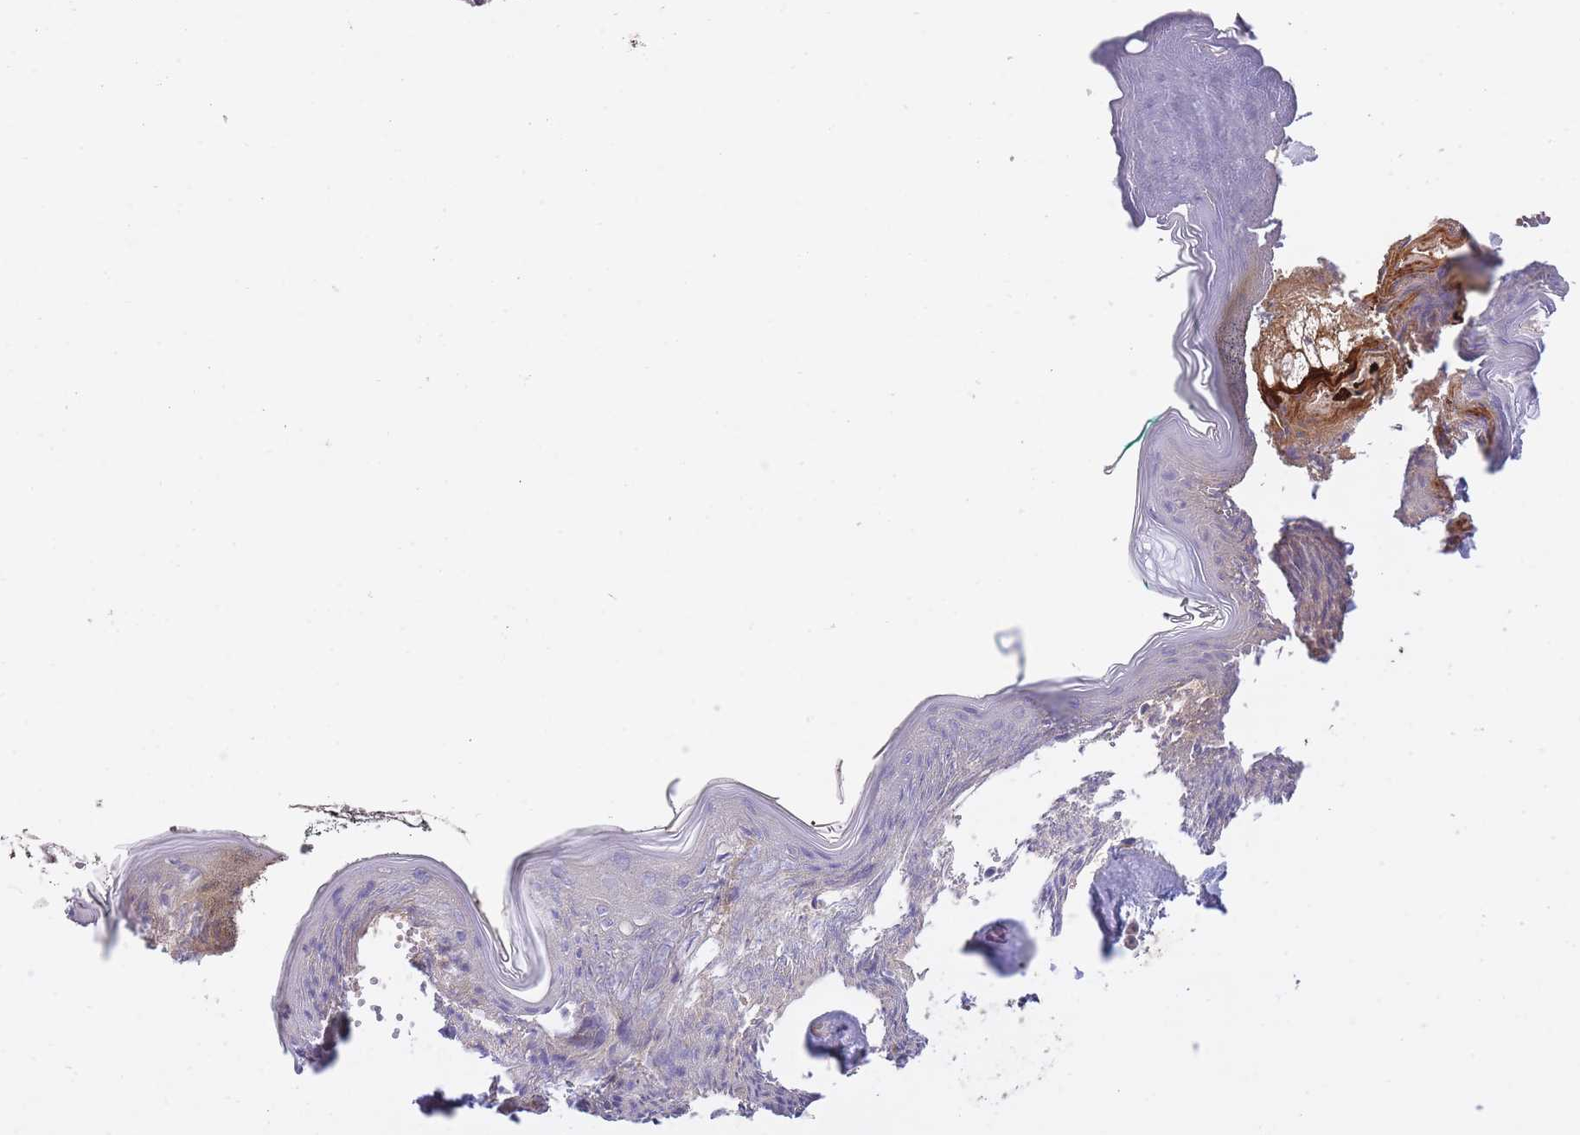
{"staining": {"intensity": "moderate", "quantity": ">75%", "location": "cytoplasmic/membranous"}, "tissue": "skin", "cell_type": "Fibroblasts", "image_type": "normal", "snomed": [{"axis": "morphology", "description": "Normal tissue, NOS"}, {"axis": "topography", "description": "Skin"}], "caption": "Immunohistochemical staining of normal skin demonstrates medium levels of moderate cytoplasmic/membranous staining in approximately >75% of fibroblasts. (DAB IHC, brown staining for protein, blue staining for nuclei).", "gene": "CHAC1", "patient": {"sex": "female", "age": 34}}